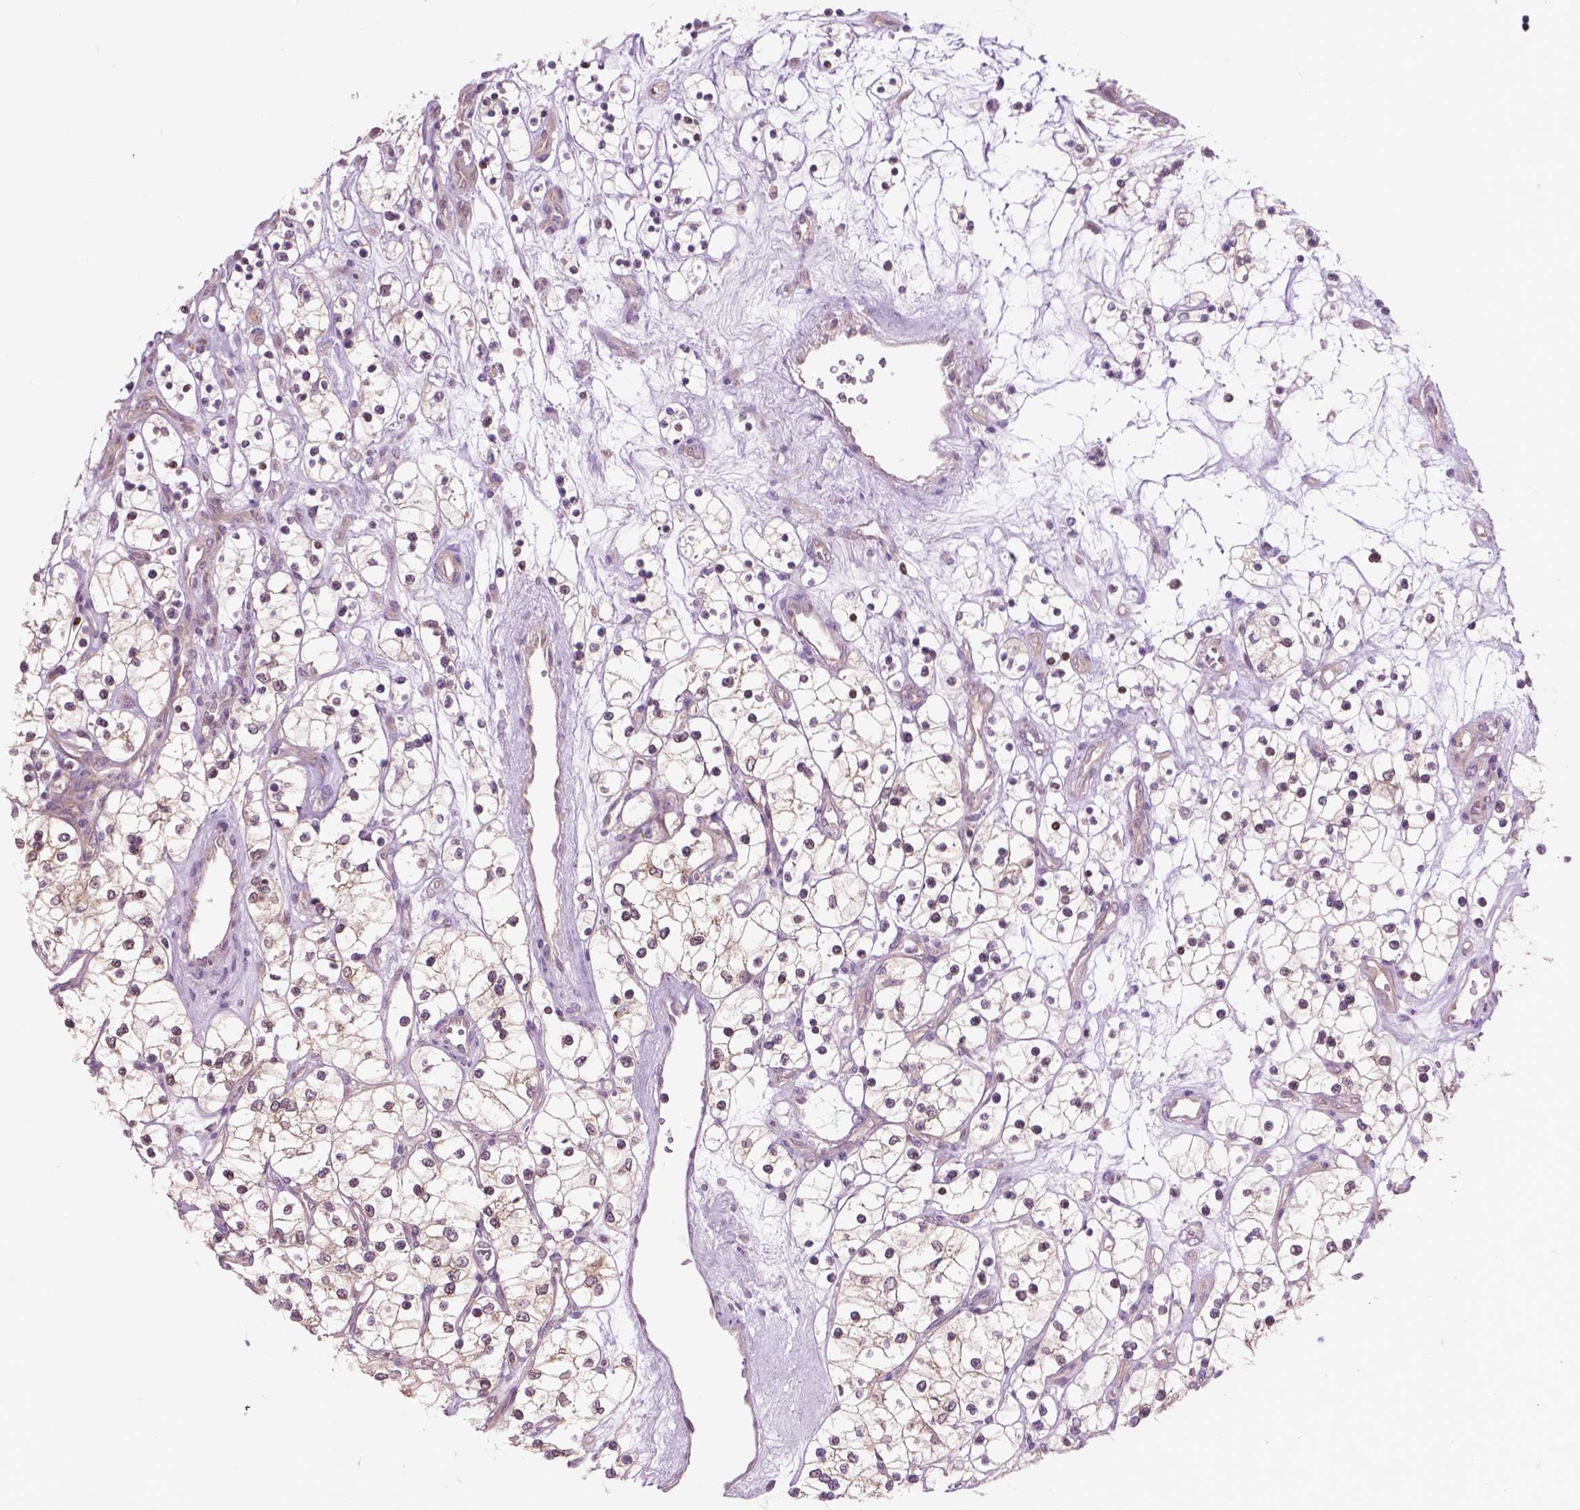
{"staining": {"intensity": "weak", "quantity": "<25%", "location": "cytoplasmic/membranous"}, "tissue": "renal cancer", "cell_type": "Tumor cells", "image_type": "cancer", "snomed": [{"axis": "morphology", "description": "Adenocarcinoma, NOS"}, {"axis": "topography", "description": "Kidney"}], "caption": "Immunohistochemistry of human renal cancer reveals no staining in tumor cells.", "gene": "MZT1", "patient": {"sex": "female", "age": 69}}